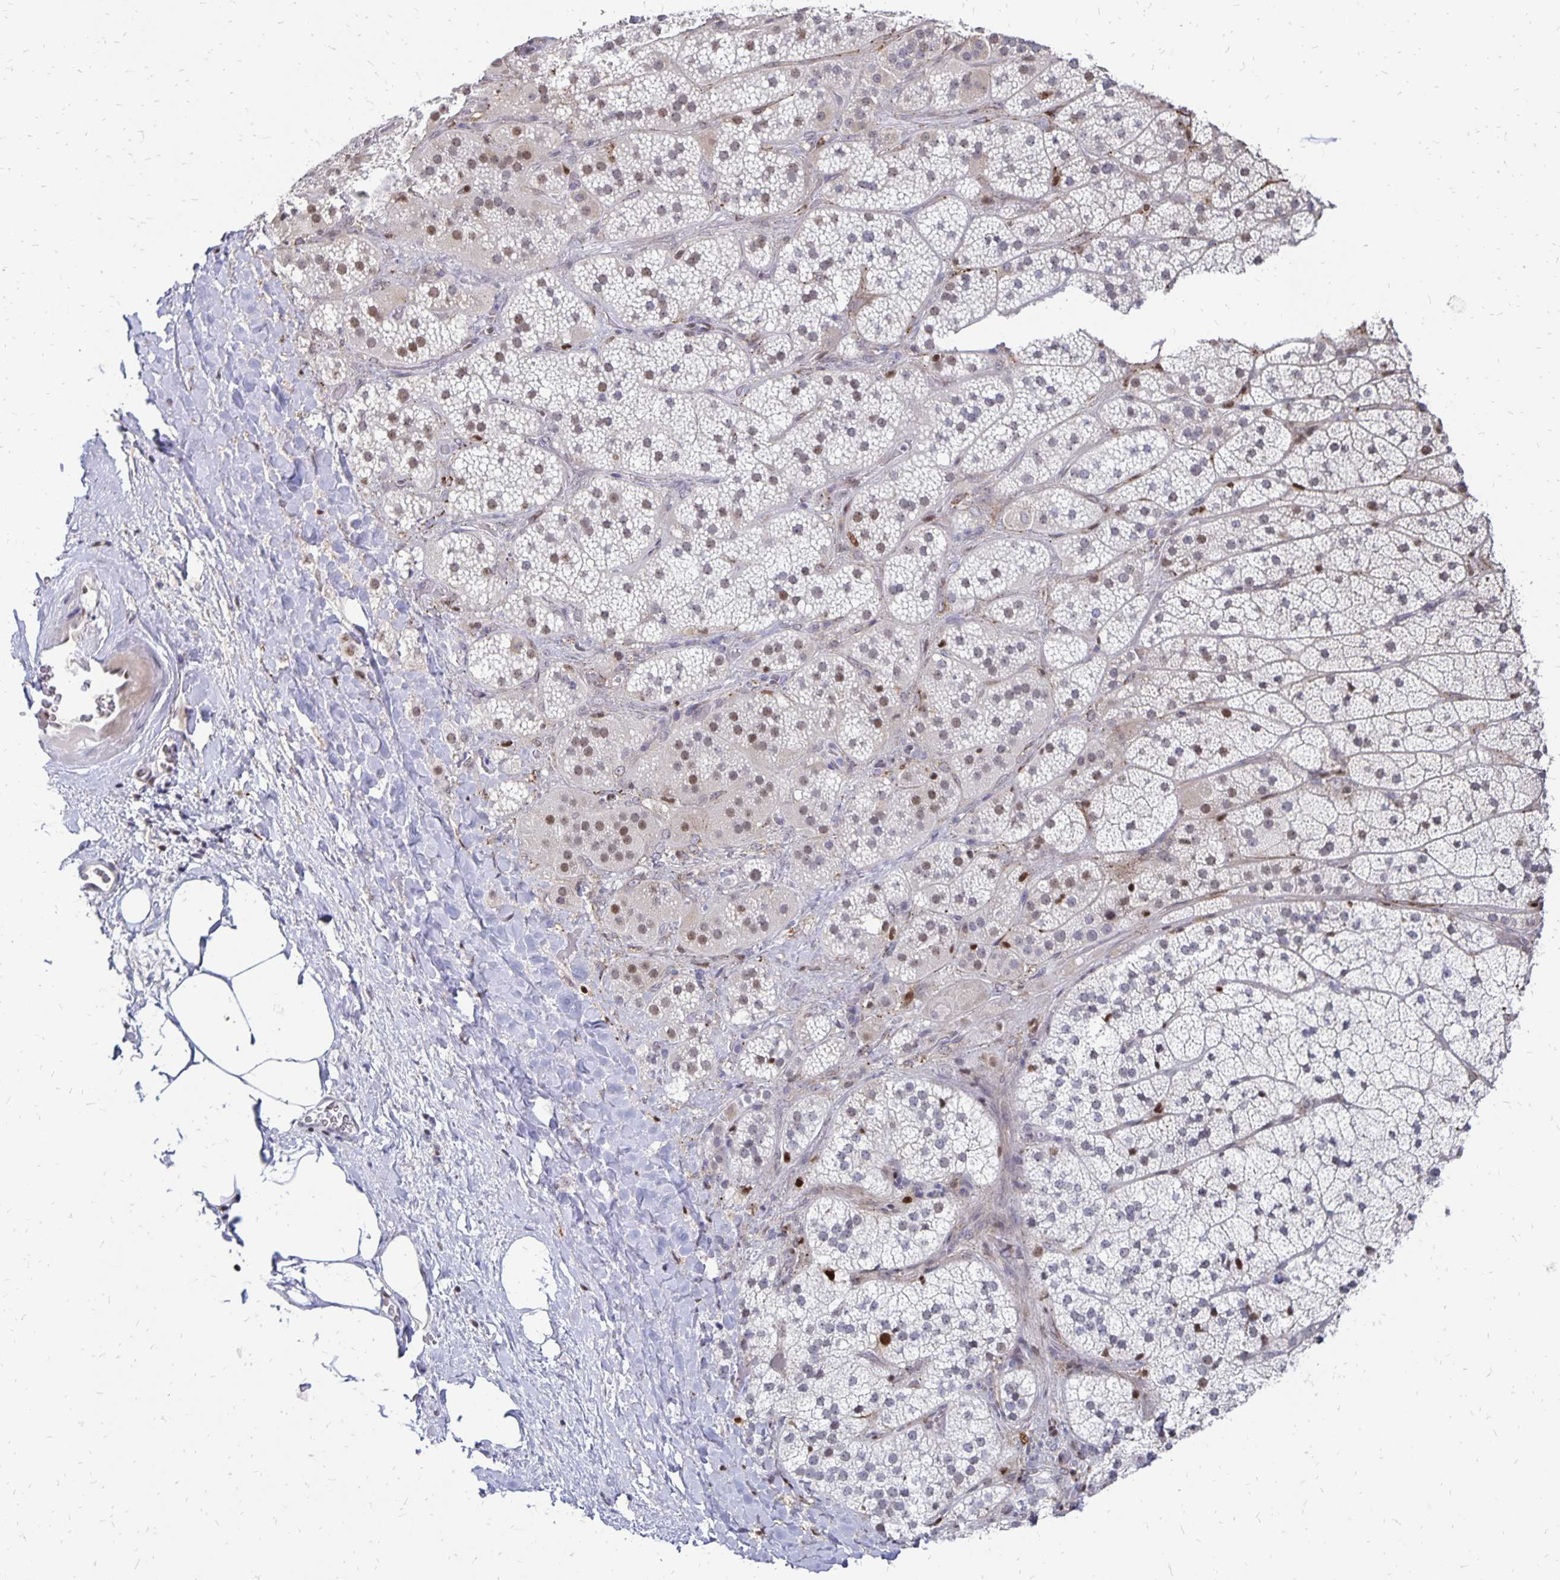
{"staining": {"intensity": "weak", "quantity": "25%-75%", "location": "nuclear"}, "tissue": "adrenal gland", "cell_type": "Glandular cells", "image_type": "normal", "snomed": [{"axis": "morphology", "description": "Normal tissue, NOS"}, {"axis": "topography", "description": "Adrenal gland"}], "caption": "The photomicrograph reveals immunohistochemical staining of benign adrenal gland. There is weak nuclear expression is present in approximately 25%-75% of glandular cells. Using DAB (brown) and hematoxylin (blue) stains, captured at high magnification using brightfield microscopy.", "gene": "DCK", "patient": {"sex": "male", "age": 57}}